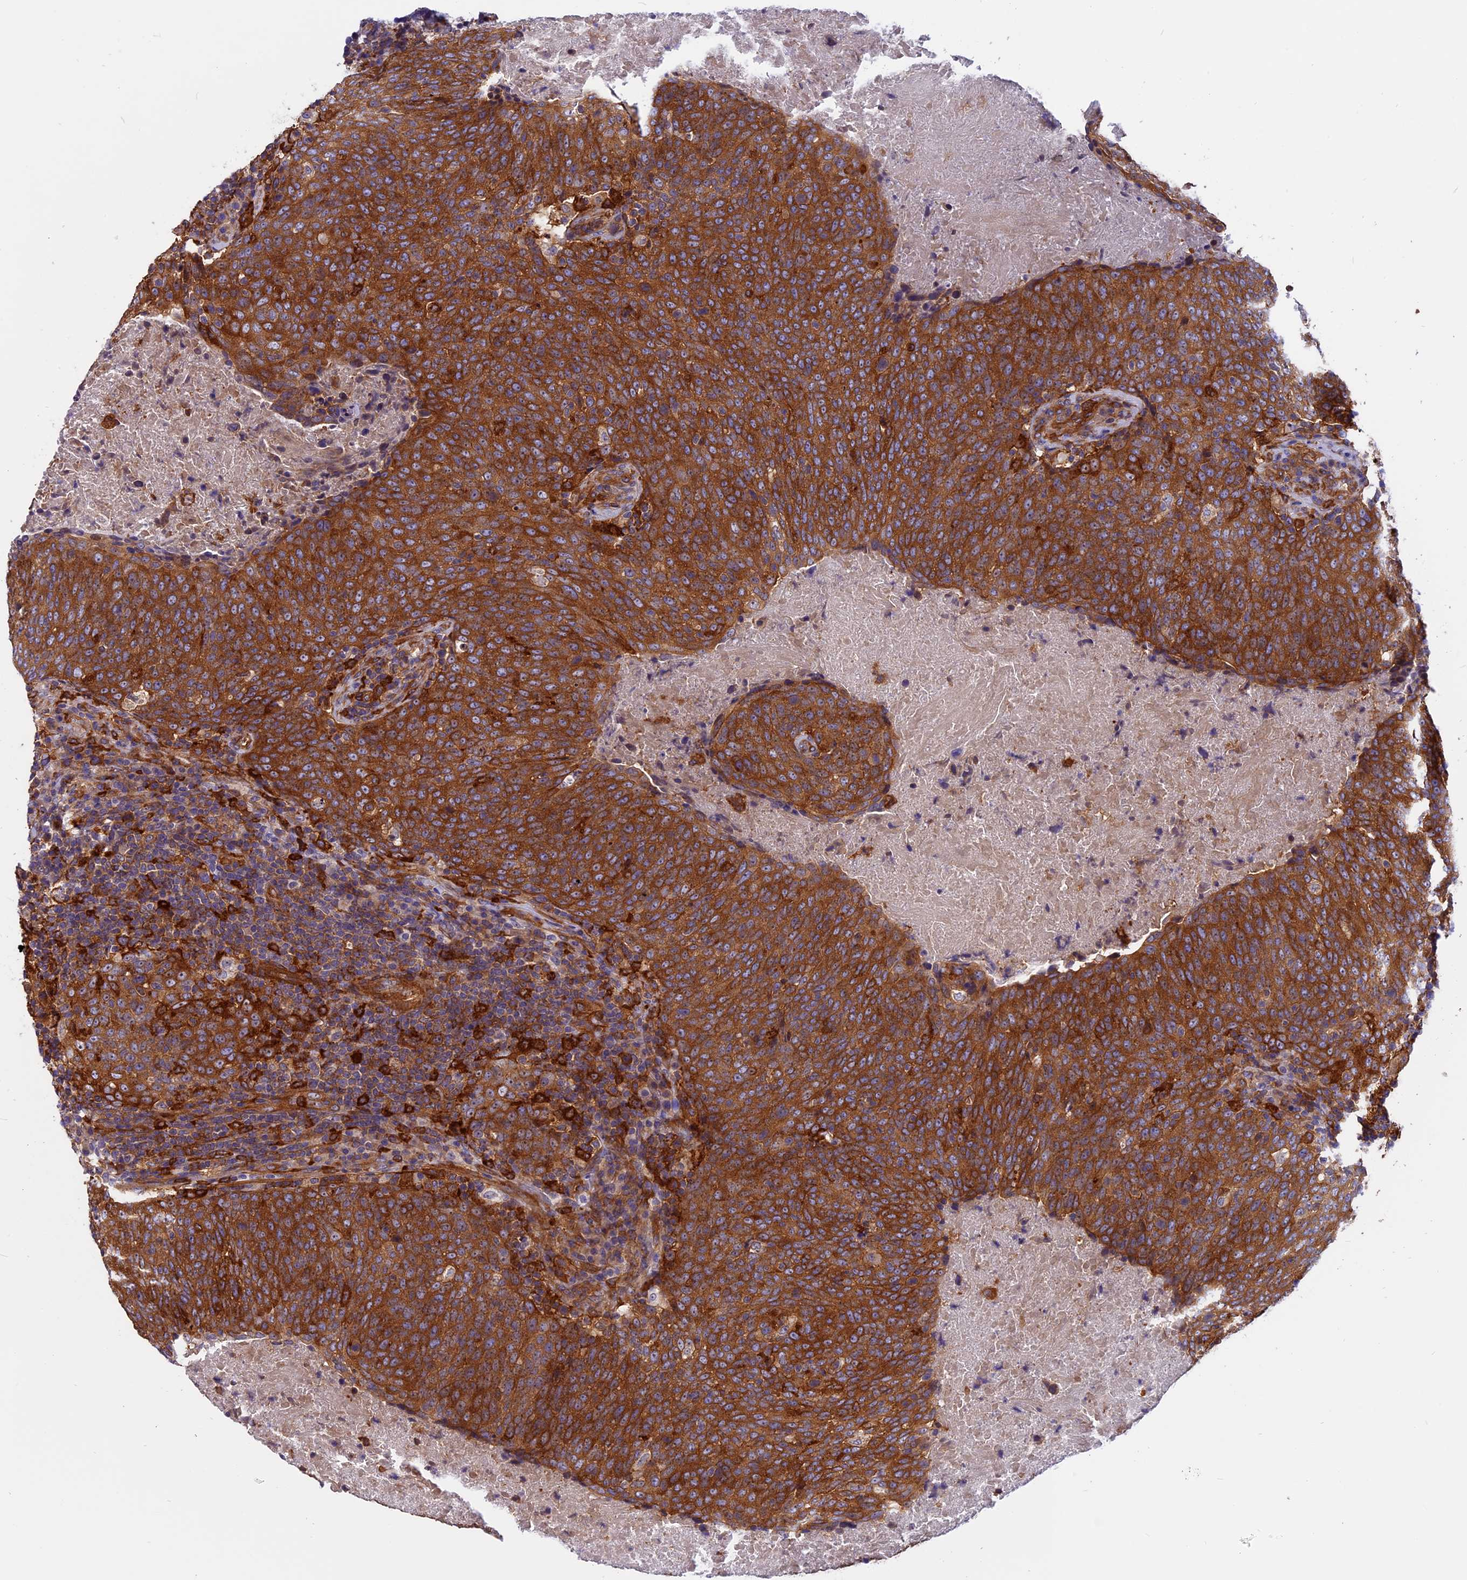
{"staining": {"intensity": "strong", "quantity": ">75%", "location": "cytoplasmic/membranous"}, "tissue": "head and neck cancer", "cell_type": "Tumor cells", "image_type": "cancer", "snomed": [{"axis": "morphology", "description": "Squamous cell carcinoma, NOS"}, {"axis": "morphology", "description": "Squamous cell carcinoma, metastatic, NOS"}, {"axis": "topography", "description": "Lymph node"}, {"axis": "topography", "description": "Head-Neck"}], "caption": "The image shows staining of head and neck squamous cell carcinoma, revealing strong cytoplasmic/membranous protein positivity (brown color) within tumor cells. (IHC, brightfield microscopy, high magnification).", "gene": "EHBP1L1", "patient": {"sex": "male", "age": 62}}